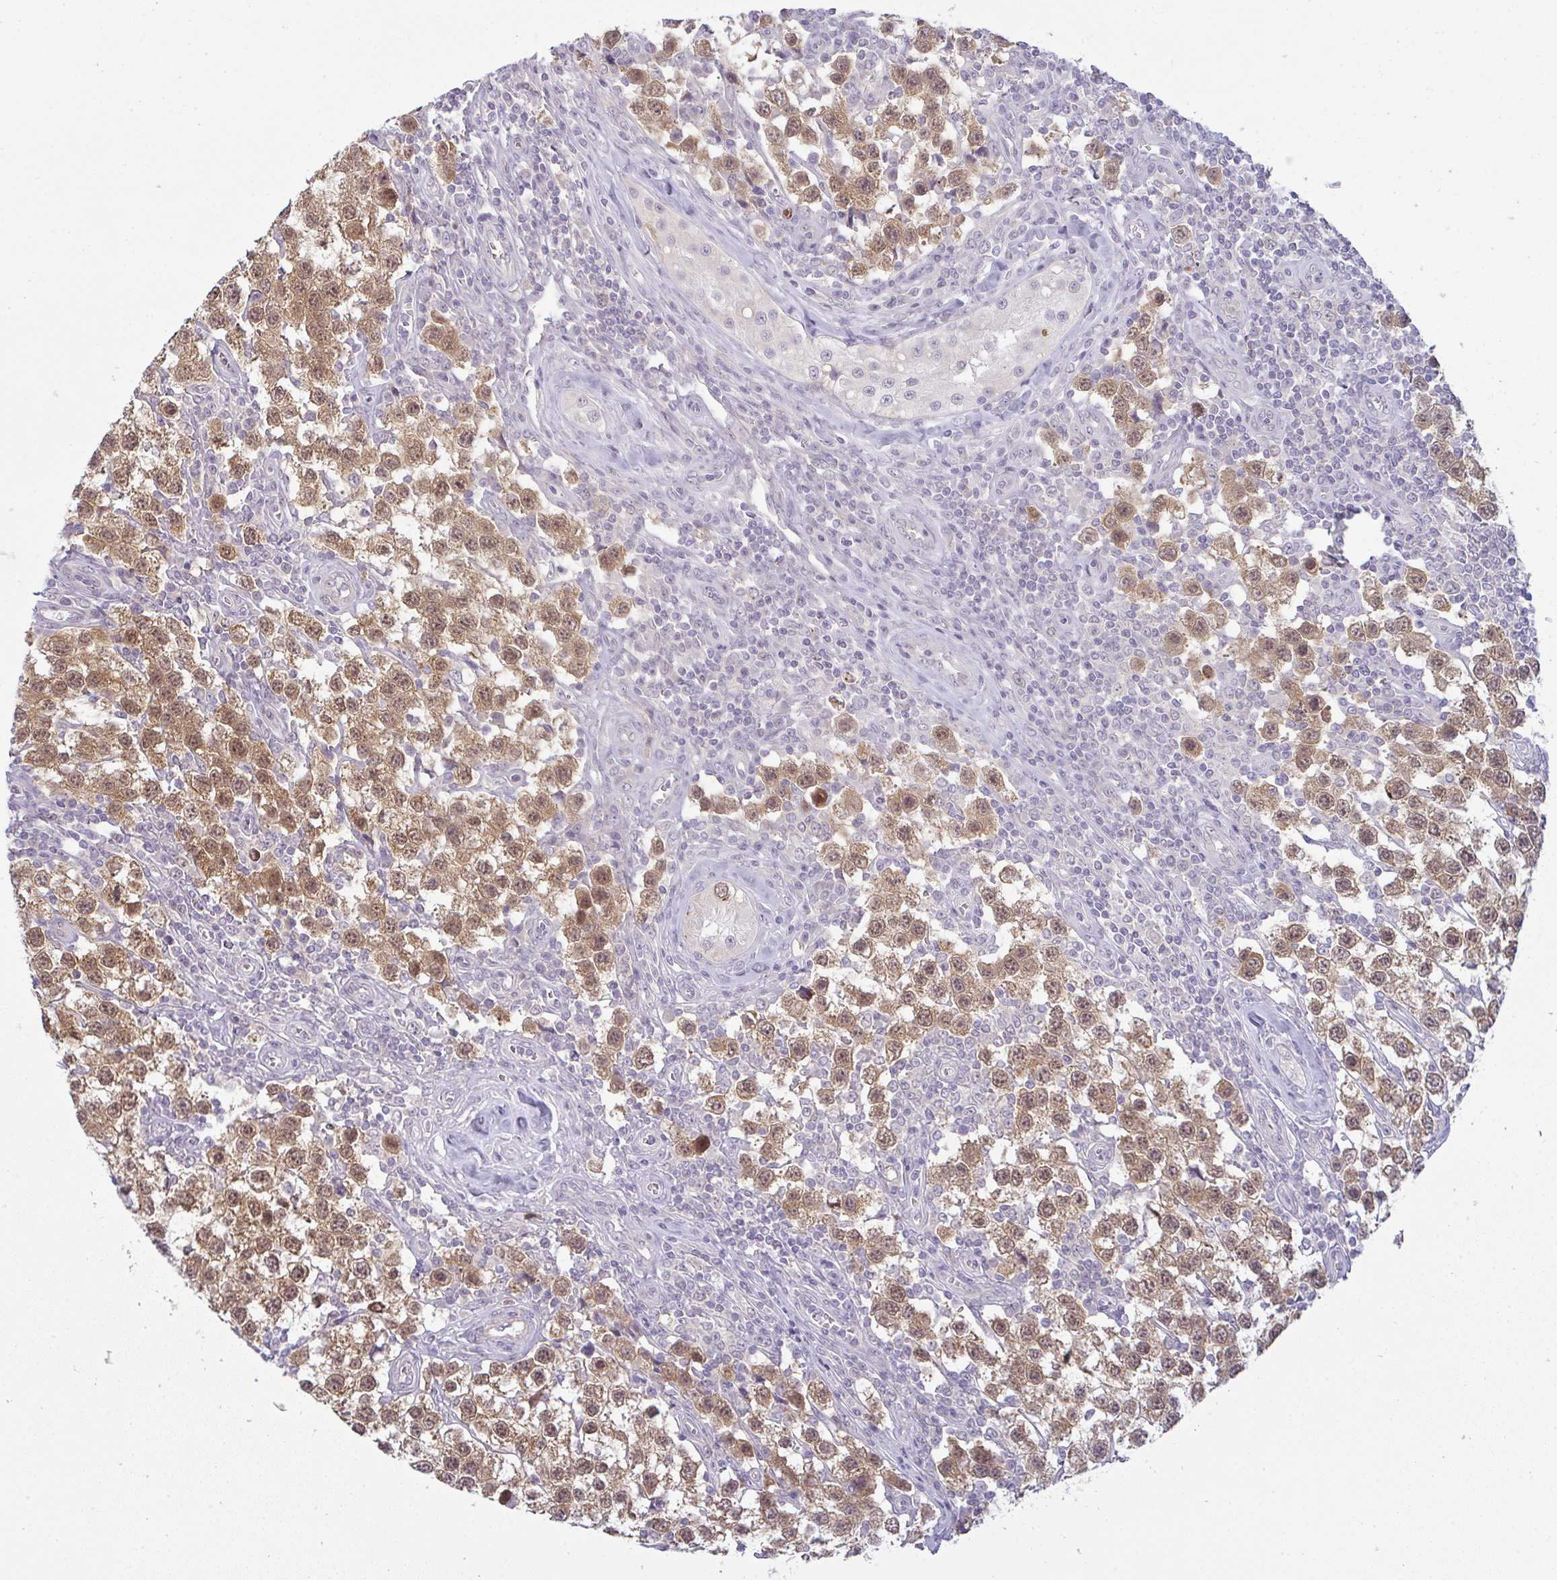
{"staining": {"intensity": "moderate", "quantity": ">75%", "location": "cytoplasmic/membranous,nuclear"}, "tissue": "testis cancer", "cell_type": "Tumor cells", "image_type": "cancer", "snomed": [{"axis": "morphology", "description": "Seminoma, NOS"}, {"axis": "topography", "description": "Testis"}], "caption": "A high-resolution micrograph shows IHC staining of testis seminoma, which displays moderate cytoplasmic/membranous and nuclear staining in approximately >75% of tumor cells.", "gene": "CSE1L", "patient": {"sex": "male", "age": 34}}